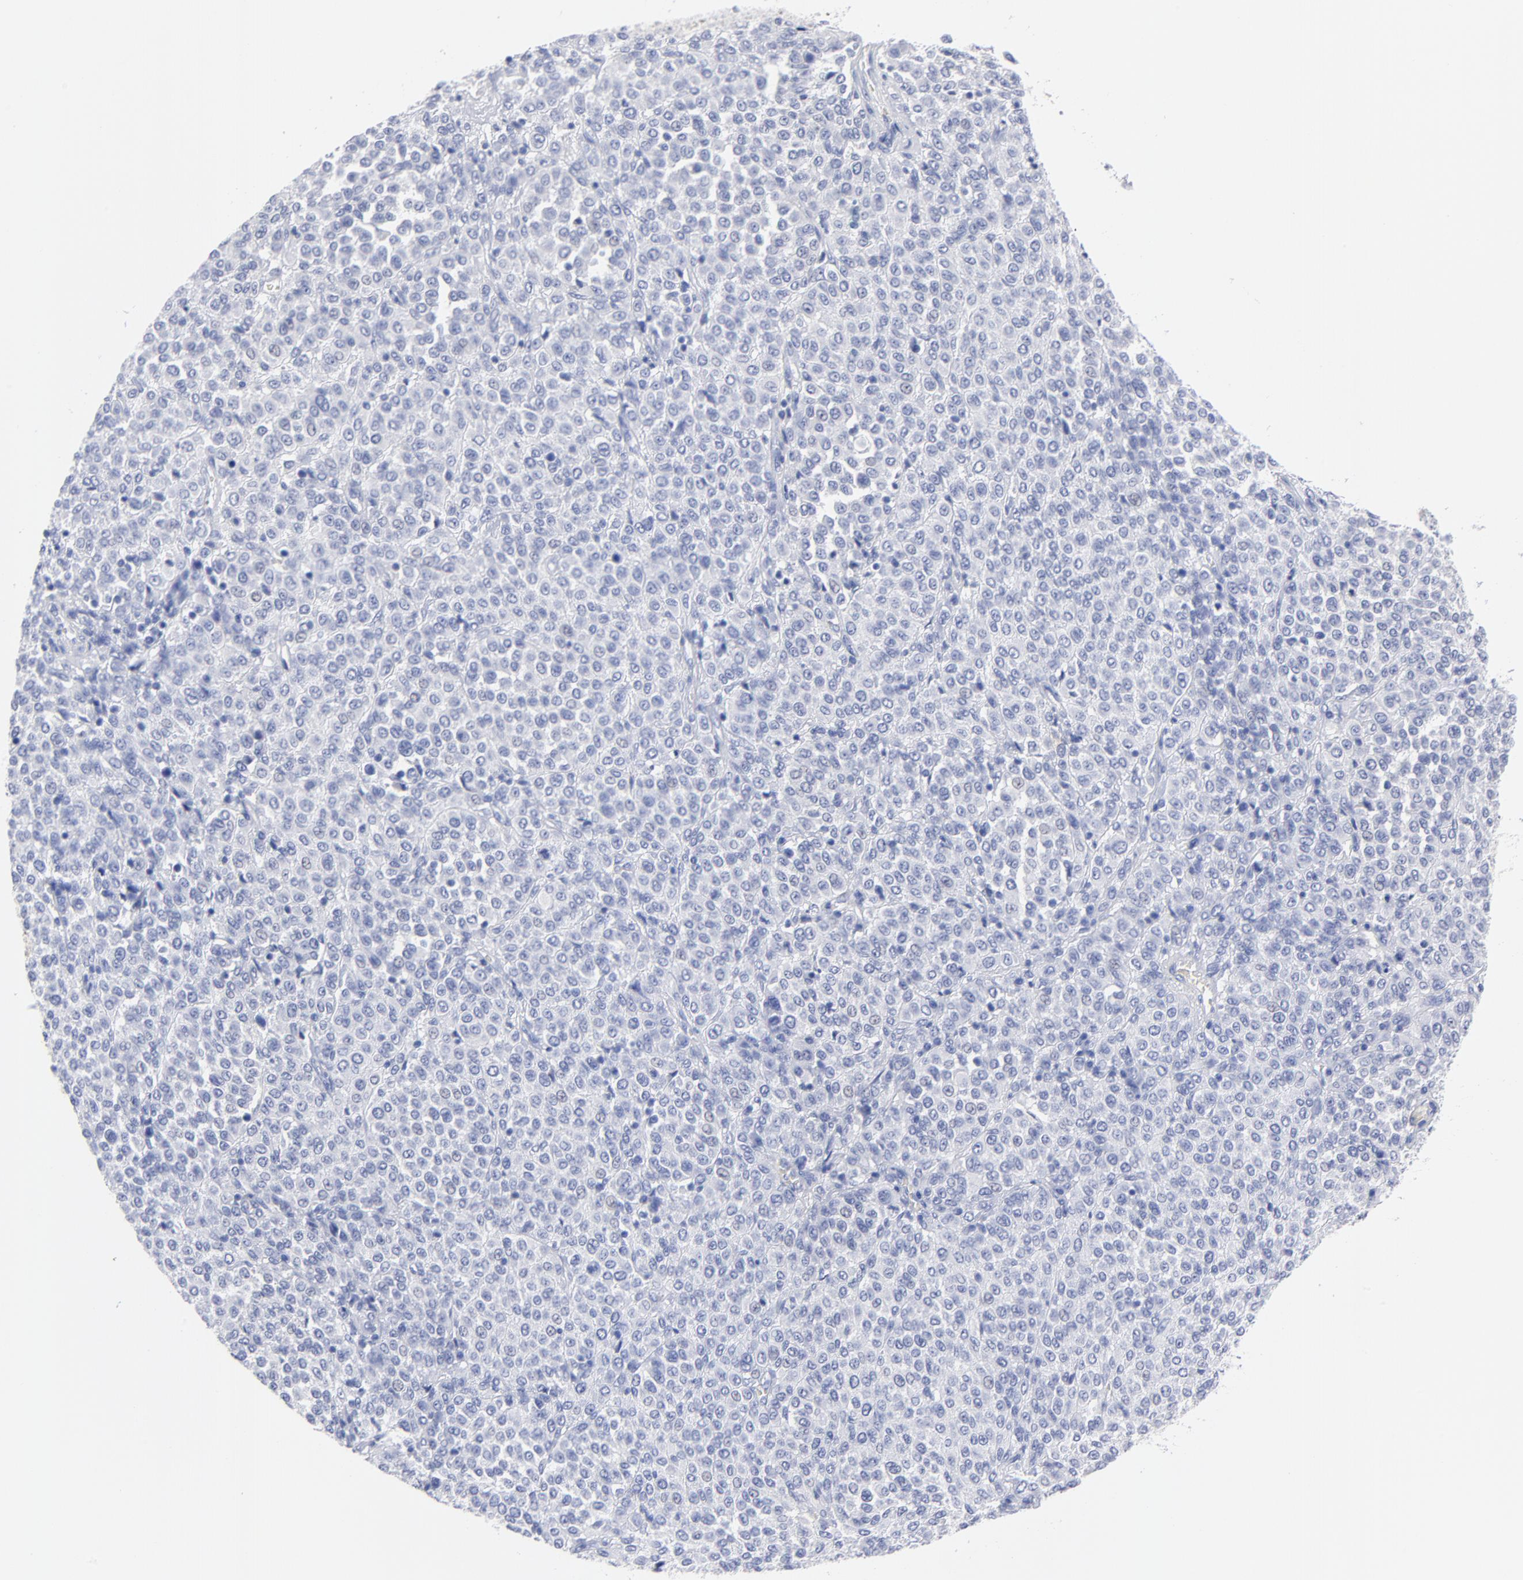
{"staining": {"intensity": "negative", "quantity": "none", "location": "none"}, "tissue": "melanoma", "cell_type": "Tumor cells", "image_type": "cancer", "snomed": [{"axis": "morphology", "description": "Malignant melanoma, Metastatic site"}, {"axis": "topography", "description": "Pancreas"}], "caption": "High magnification brightfield microscopy of melanoma stained with DAB (3,3'-diaminobenzidine) (brown) and counterstained with hematoxylin (blue): tumor cells show no significant expression.", "gene": "ACY1", "patient": {"sex": "female", "age": 30}}